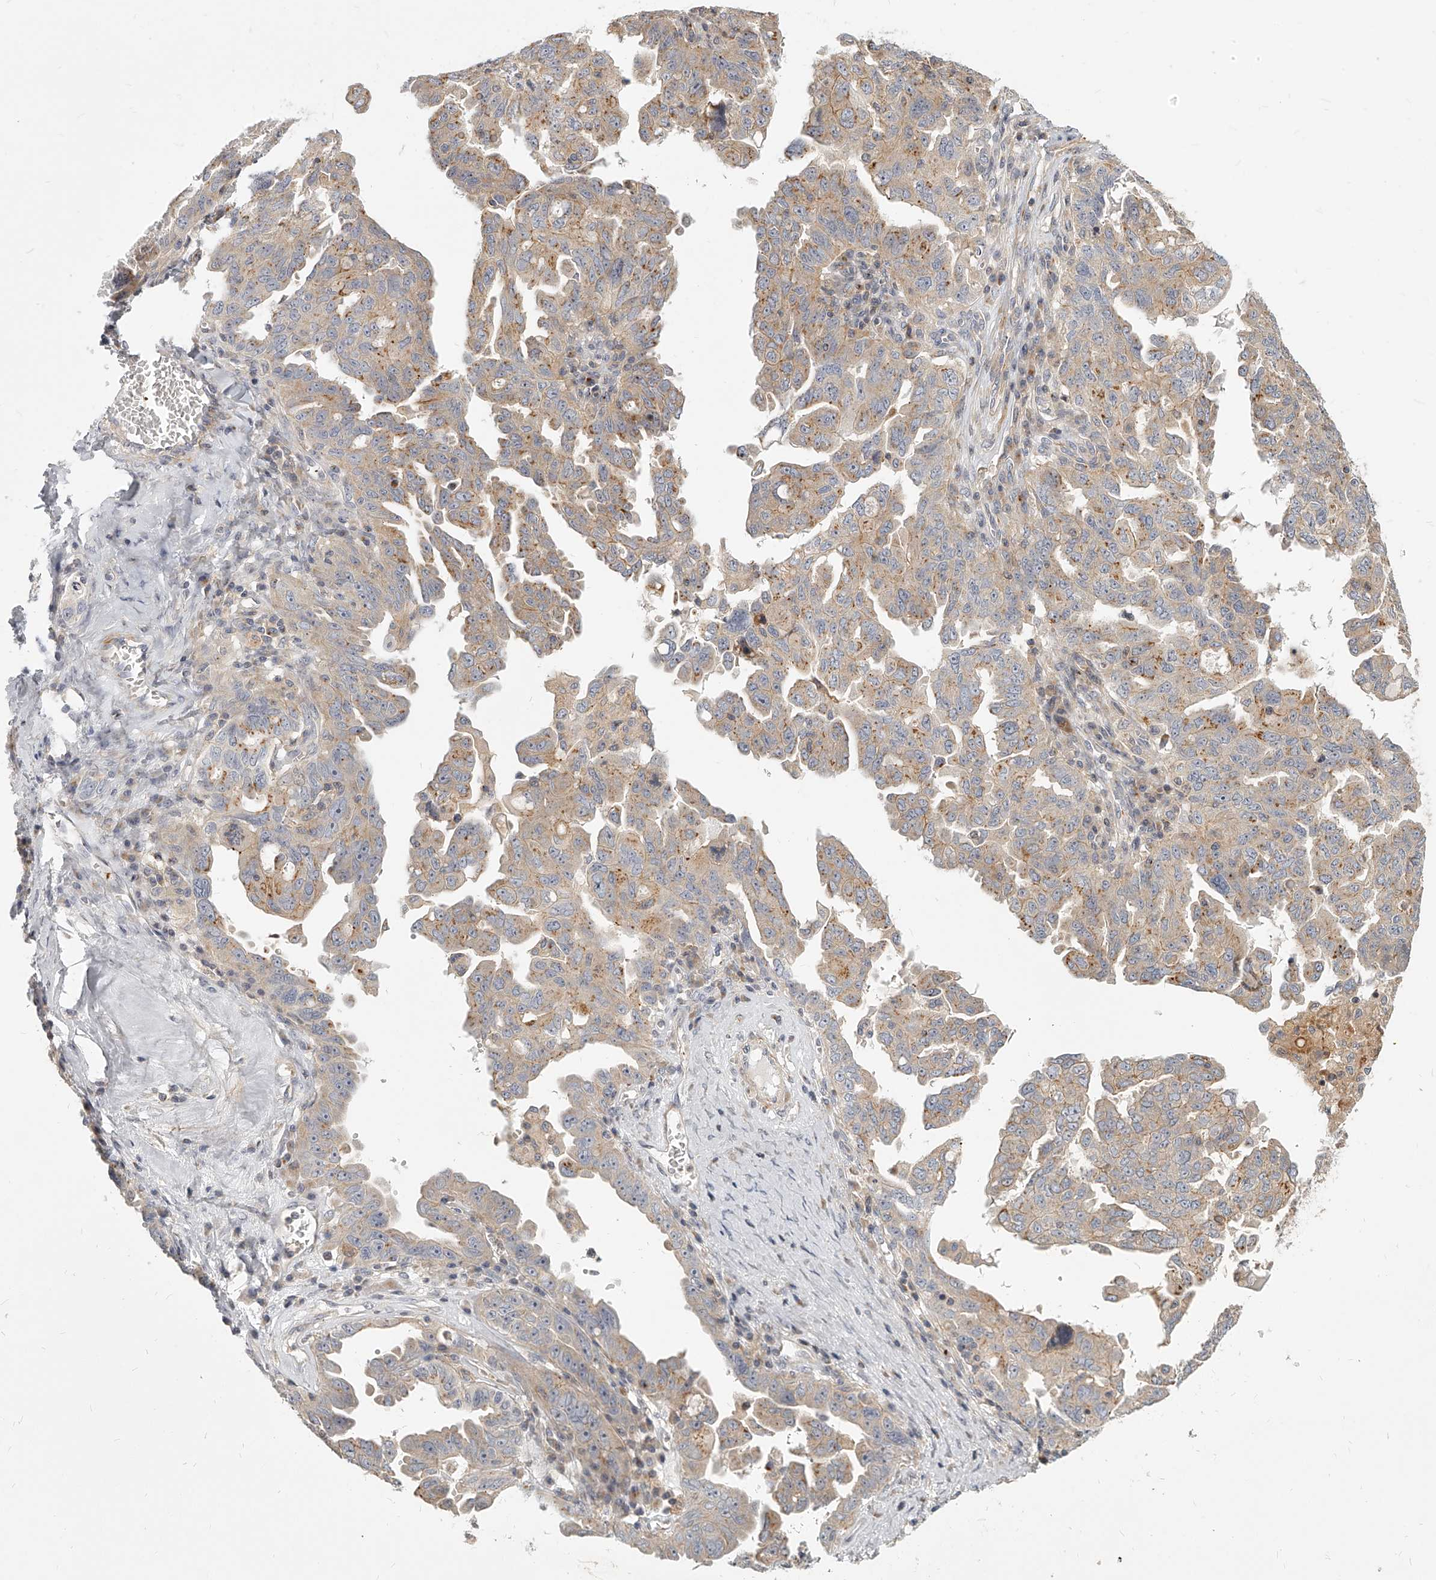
{"staining": {"intensity": "weak", "quantity": "25%-75%", "location": "cytoplasmic/membranous"}, "tissue": "ovarian cancer", "cell_type": "Tumor cells", "image_type": "cancer", "snomed": [{"axis": "morphology", "description": "Carcinoma, endometroid"}, {"axis": "topography", "description": "Ovary"}], "caption": "The image demonstrates immunohistochemical staining of ovarian cancer. There is weak cytoplasmic/membranous expression is appreciated in approximately 25%-75% of tumor cells. (Stains: DAB (3,3'-diaminobenzidine) in brown, nuclei in blue, Microscopy: brightfield microscopy at high magnification).", "gene": "SLC37A1", "patient": {"sex": "female", "age": 62}}